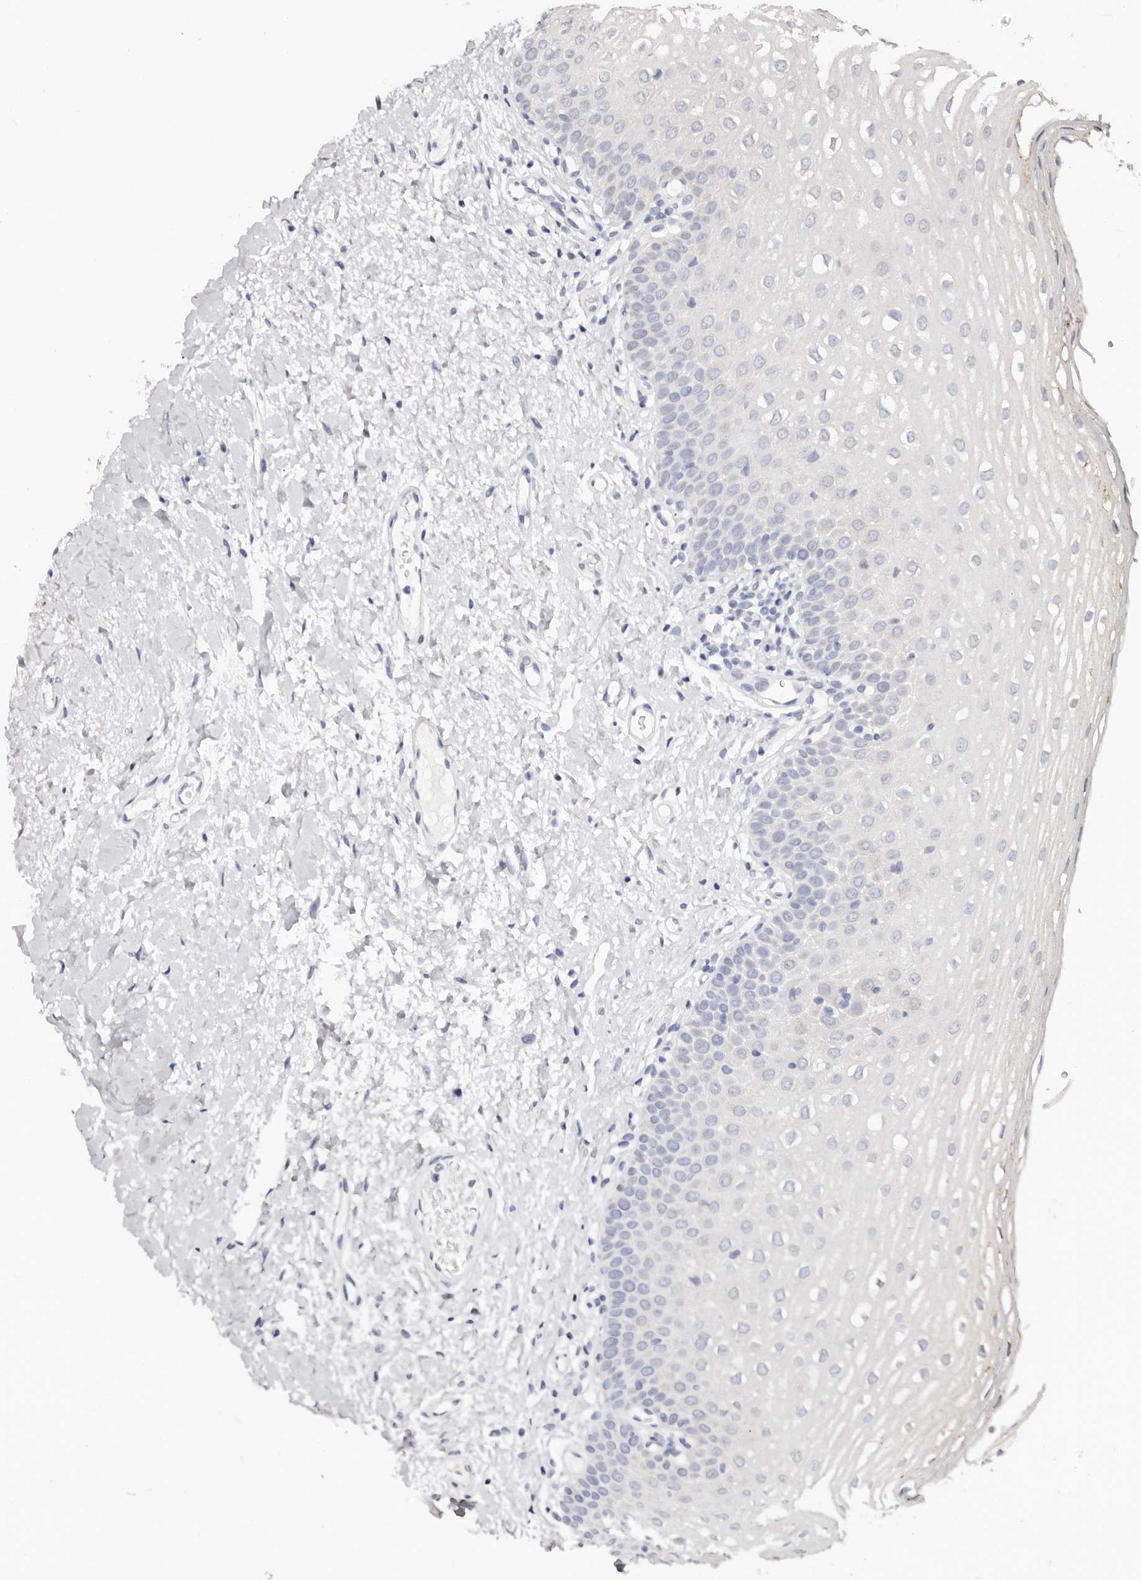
{"staining": {"intensity": "moderate", "quantity": "<25%", "location": "cytoplasmic/membranous"}, "tissue": "oral mucosa", "cell_type": "Squamous epithelial cells", "image_type": "normal", "snomed": [{"axis": "morphology", "description": "Normal tissue, NOS"}, {"axis": "topography", "description": "Oral tissue"}], "caption": "A low amount of moderate cytoplasmic/membranous positivity is present in approximately <25% of squamous epithelial cells in normal oral mucosa.", "gene": "LGALS7B", "patient": {"sex": "female", "age": 56}}